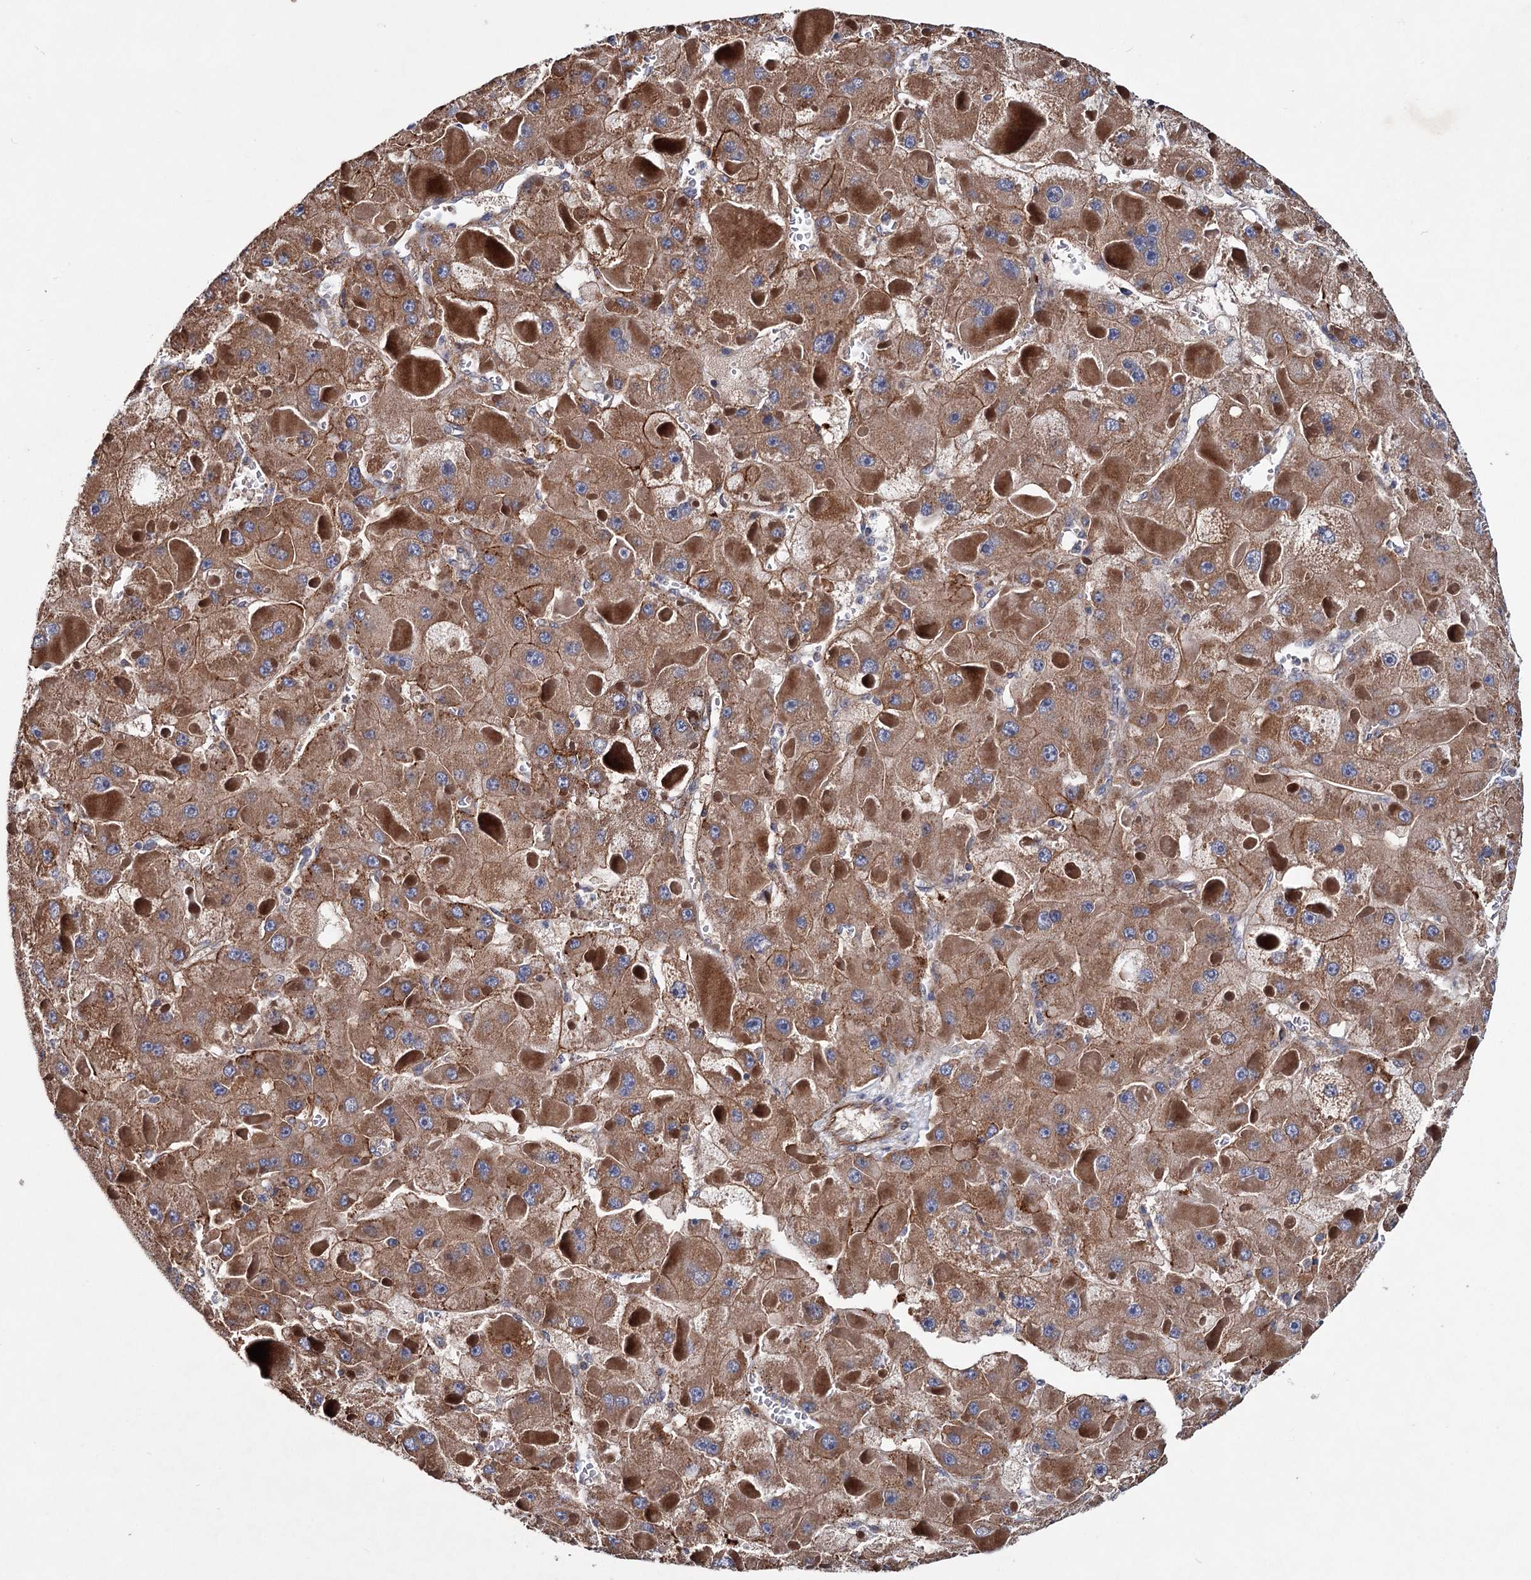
{"staining": {"intensity": "moderate", "quantity": ">75%", "location": "cytoplasmic/membranous"}, "tissue": "liver cancer", "cell_type": "Tumor cells", "image_type": "cancer", "snomed": [{"axis": "morphology", "description": "Carcinoma, Hepatocellular, NOS"}, {"axis": "topography", "description": "Liver"}], "caption": "This is a micrograph of immunohistochemistry (IHC) staining of liver cancer, which shows moderate expression in the cytoplasmic/membranous of tumor cells.", "gene": "MTRR", "patient": {"sex": "female", "age": 73}}